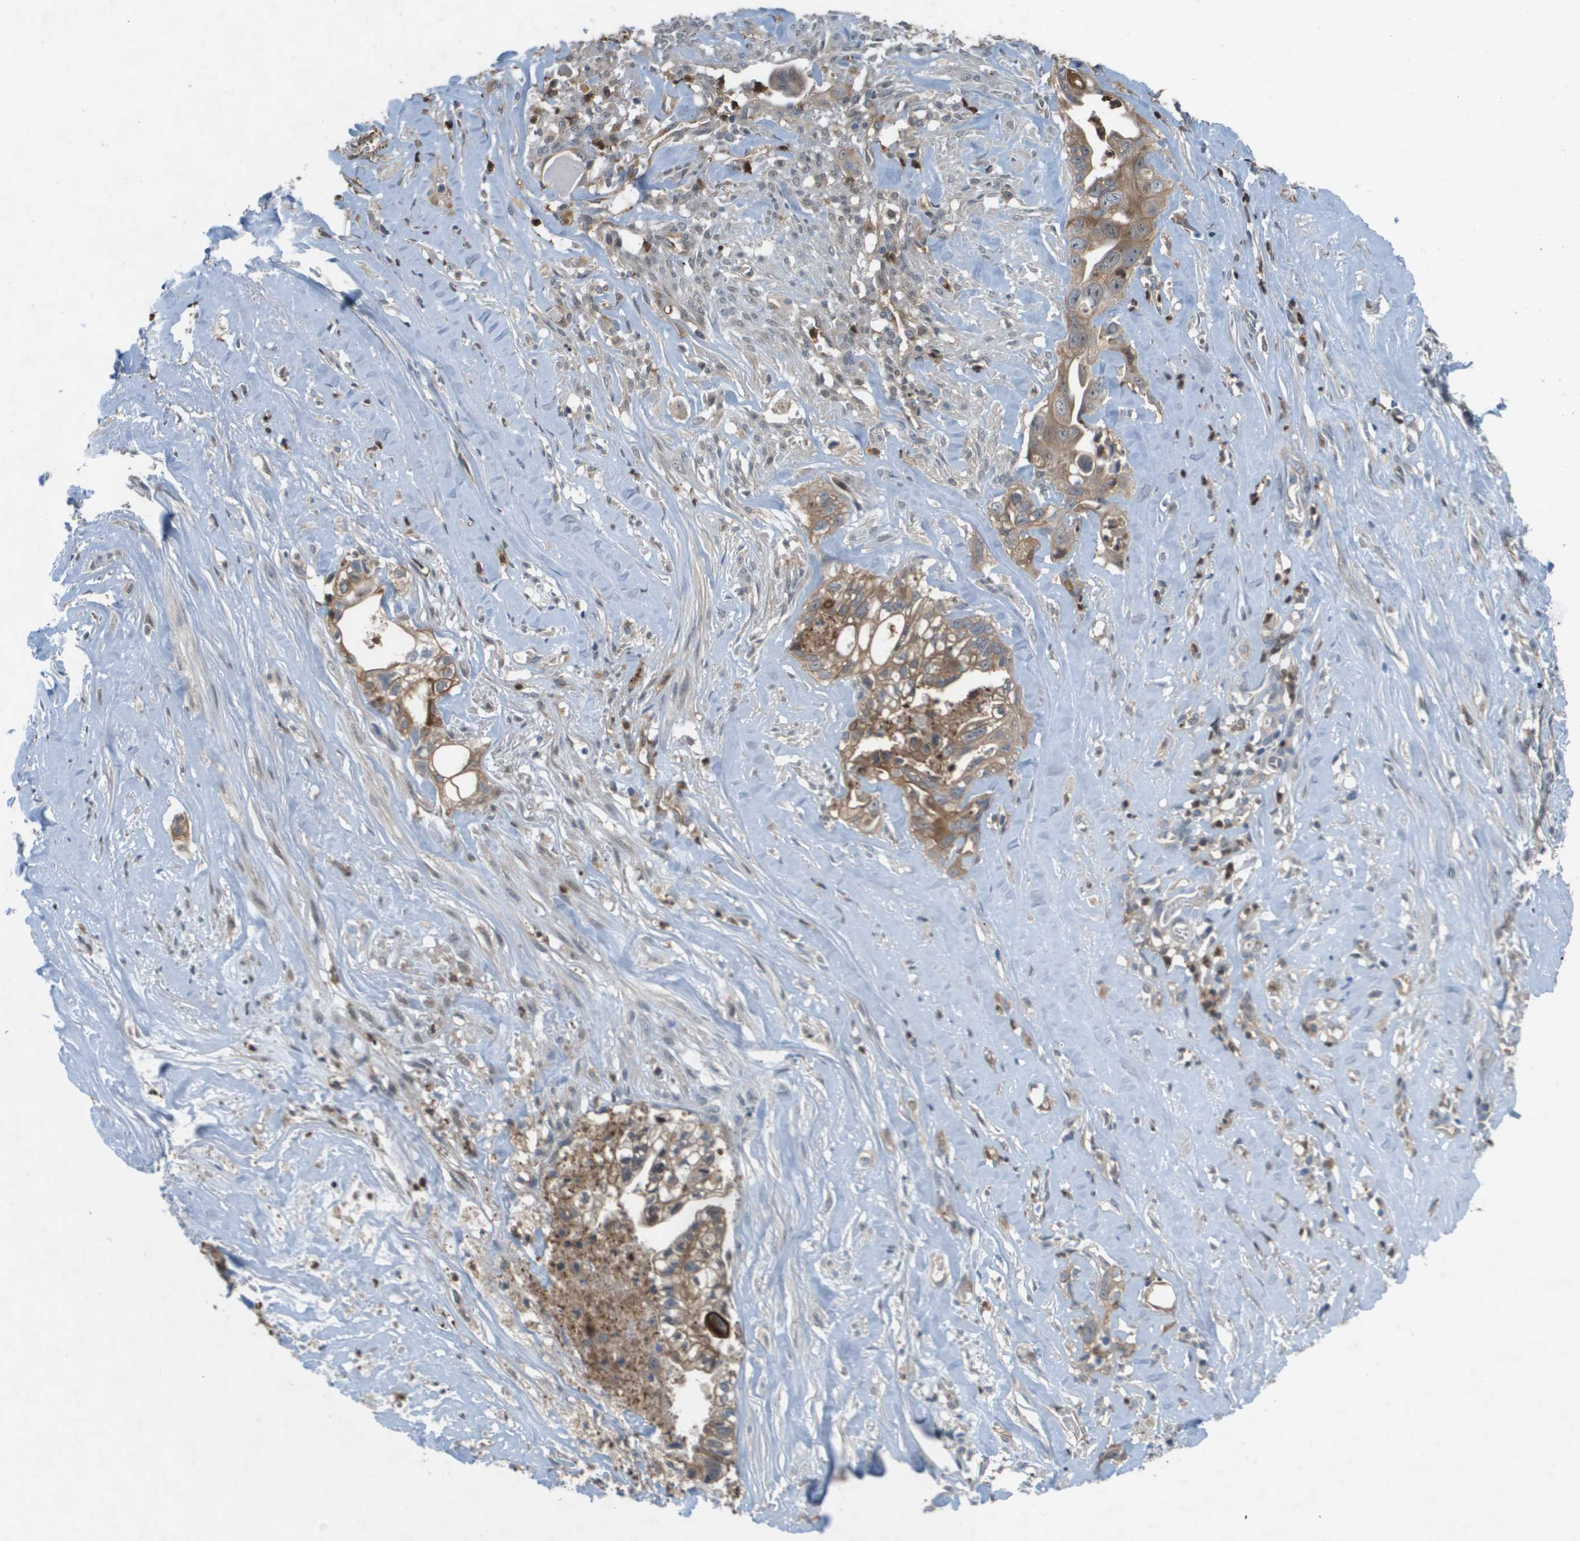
{"staining": {"intensity": "moderate", "quantity": ">75%", "location": "cytoplasmic/membranous"}, "tissue": "liver cancer", "cell_type": "Tumor cells", "image_type": "cancer", "snomed": [{"axis": "morphology", "description": "Cholangiocarcinoma"}, {"axis": "topography", "description": "Liver"}], "caption": "A brown stain shows moderate cytoplasmic/membranous staining of a protein in human liver cancer tumor cells.", "gene": "PALD1", "patient": {"sex": "female", "age": 70}}